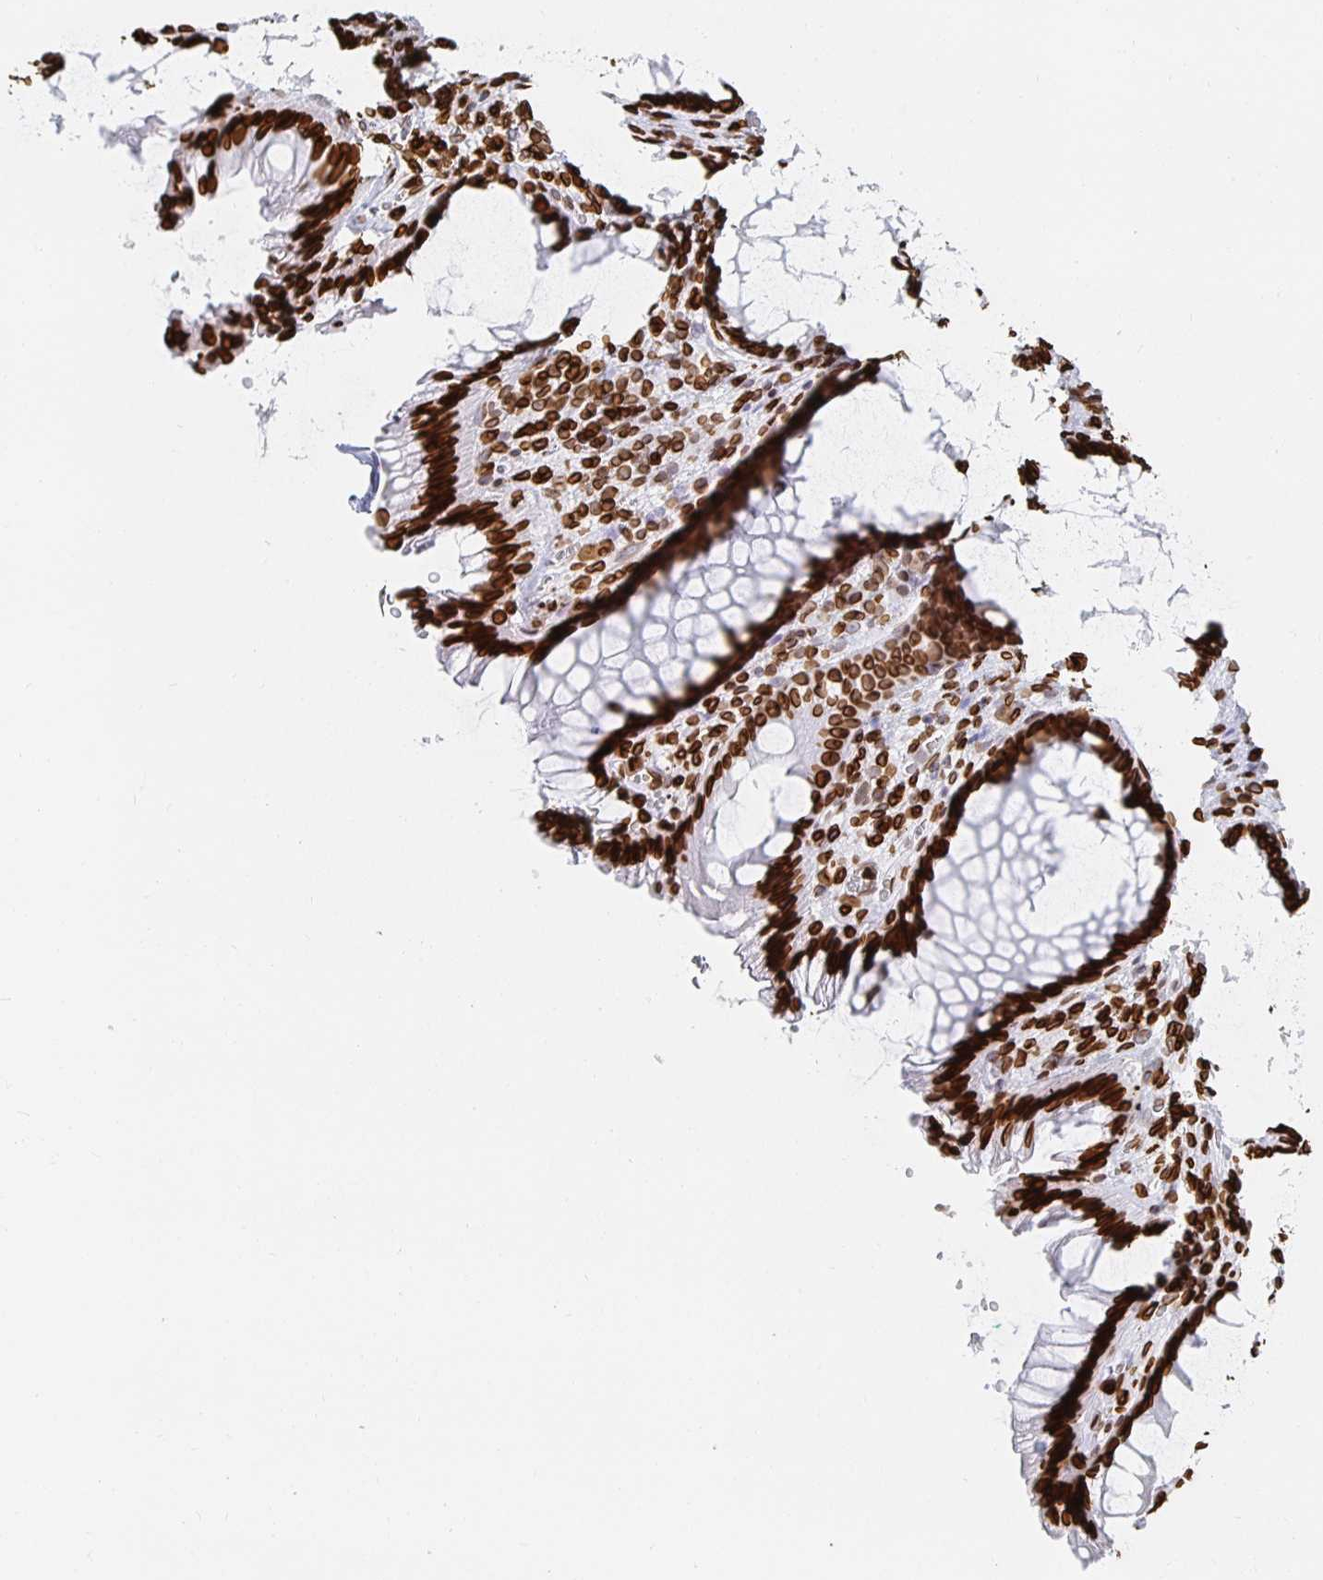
{"staining": {"intensity": "strong", "quantity": ">75%", "location": "cytoplasmic/membranous,nuclear"}, "tissue": "rectum", "cell_type": "Glandular cells", "image_type": "normal", "snomed": [{"axis": "morphology", "description": "Normal tissue, NOS"}, {"axis": "topography", "description": "Rectum"}], "caption": "An IHC image of benign tissue is shown. Protein staining in brown shows strong cytoplasmic/membranous,nuclear positivity in rectum within glandular cells. The staining is performed using DAB (3,3'-diaminobenzidine) brown chromogen to label protein expression. The nuclei are counter-stained blue using hematoxylin.", "gene": "LMNB1", "patient": {"sex": "male", "age": 53}}